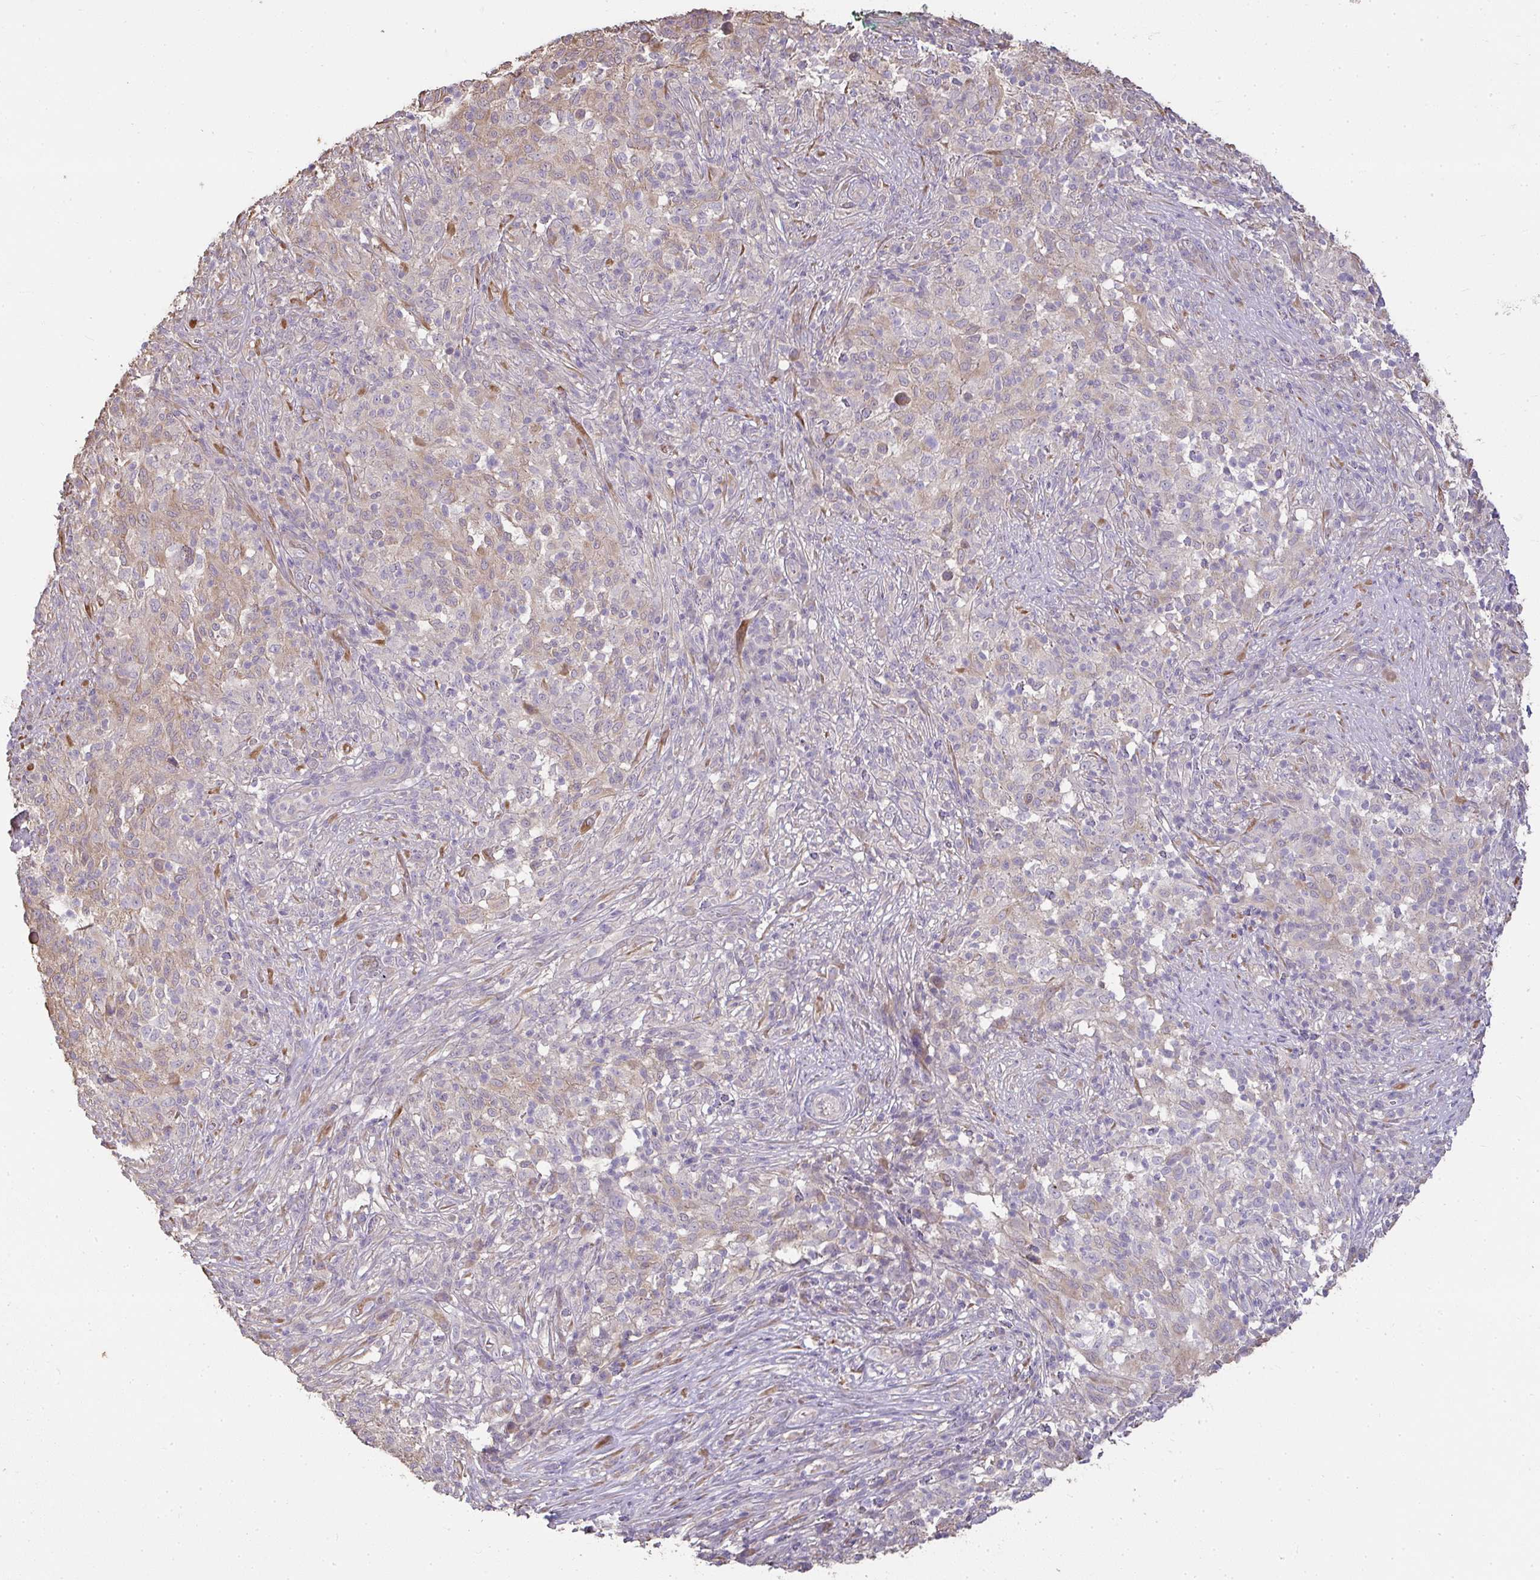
{"staining": {"intensity": "weak", "quantity": "<25%", "location": "cytoplasmic/membranous"}, "tissue": "melanoma", "cell_type": "Tumor cells", "image_type": "cancer", "snomed": [{"axis": "morphology", "description": "Malignant melanoma, NOS"}, {"axis": "topography", "description": "Skin"}], "caption": "There is no significant staining in tumor cells of melanoma.", "gene": "BRINP3", "patient": {"sex": "male", "age": 66}}